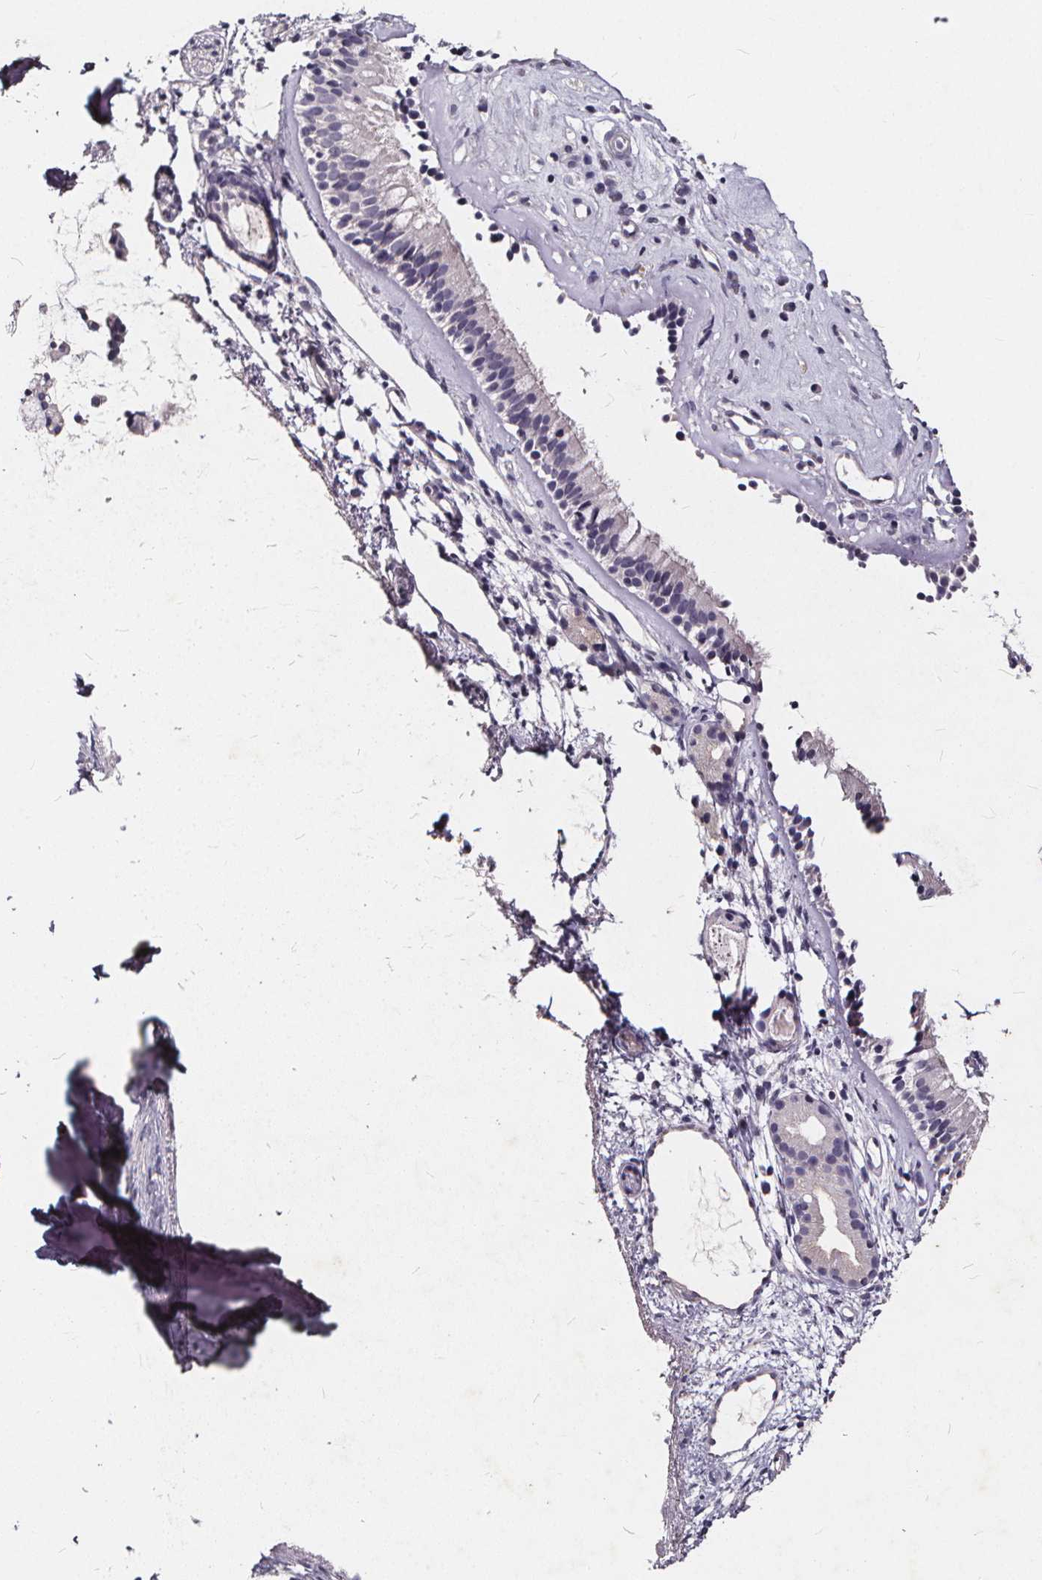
{"staining": {"intensity": "negative", "quantity": "none", "location": "none"}, "tissue": "nasopharynx", "cell_type": "Respiratory epithelial cells", "image_type": "normal", "snomed": [{"axis": "morphology", "description": "Normal tissue, NOS"}, {"axis": "topography", "description": "Nasopharynx"}], "caption": "Micrograph shows no protein staining in respiratory epithelial cells of unremarkable nasopharynx.", "gene": "TSPAN14", "patient": {"sex": "female", "age": 52}}